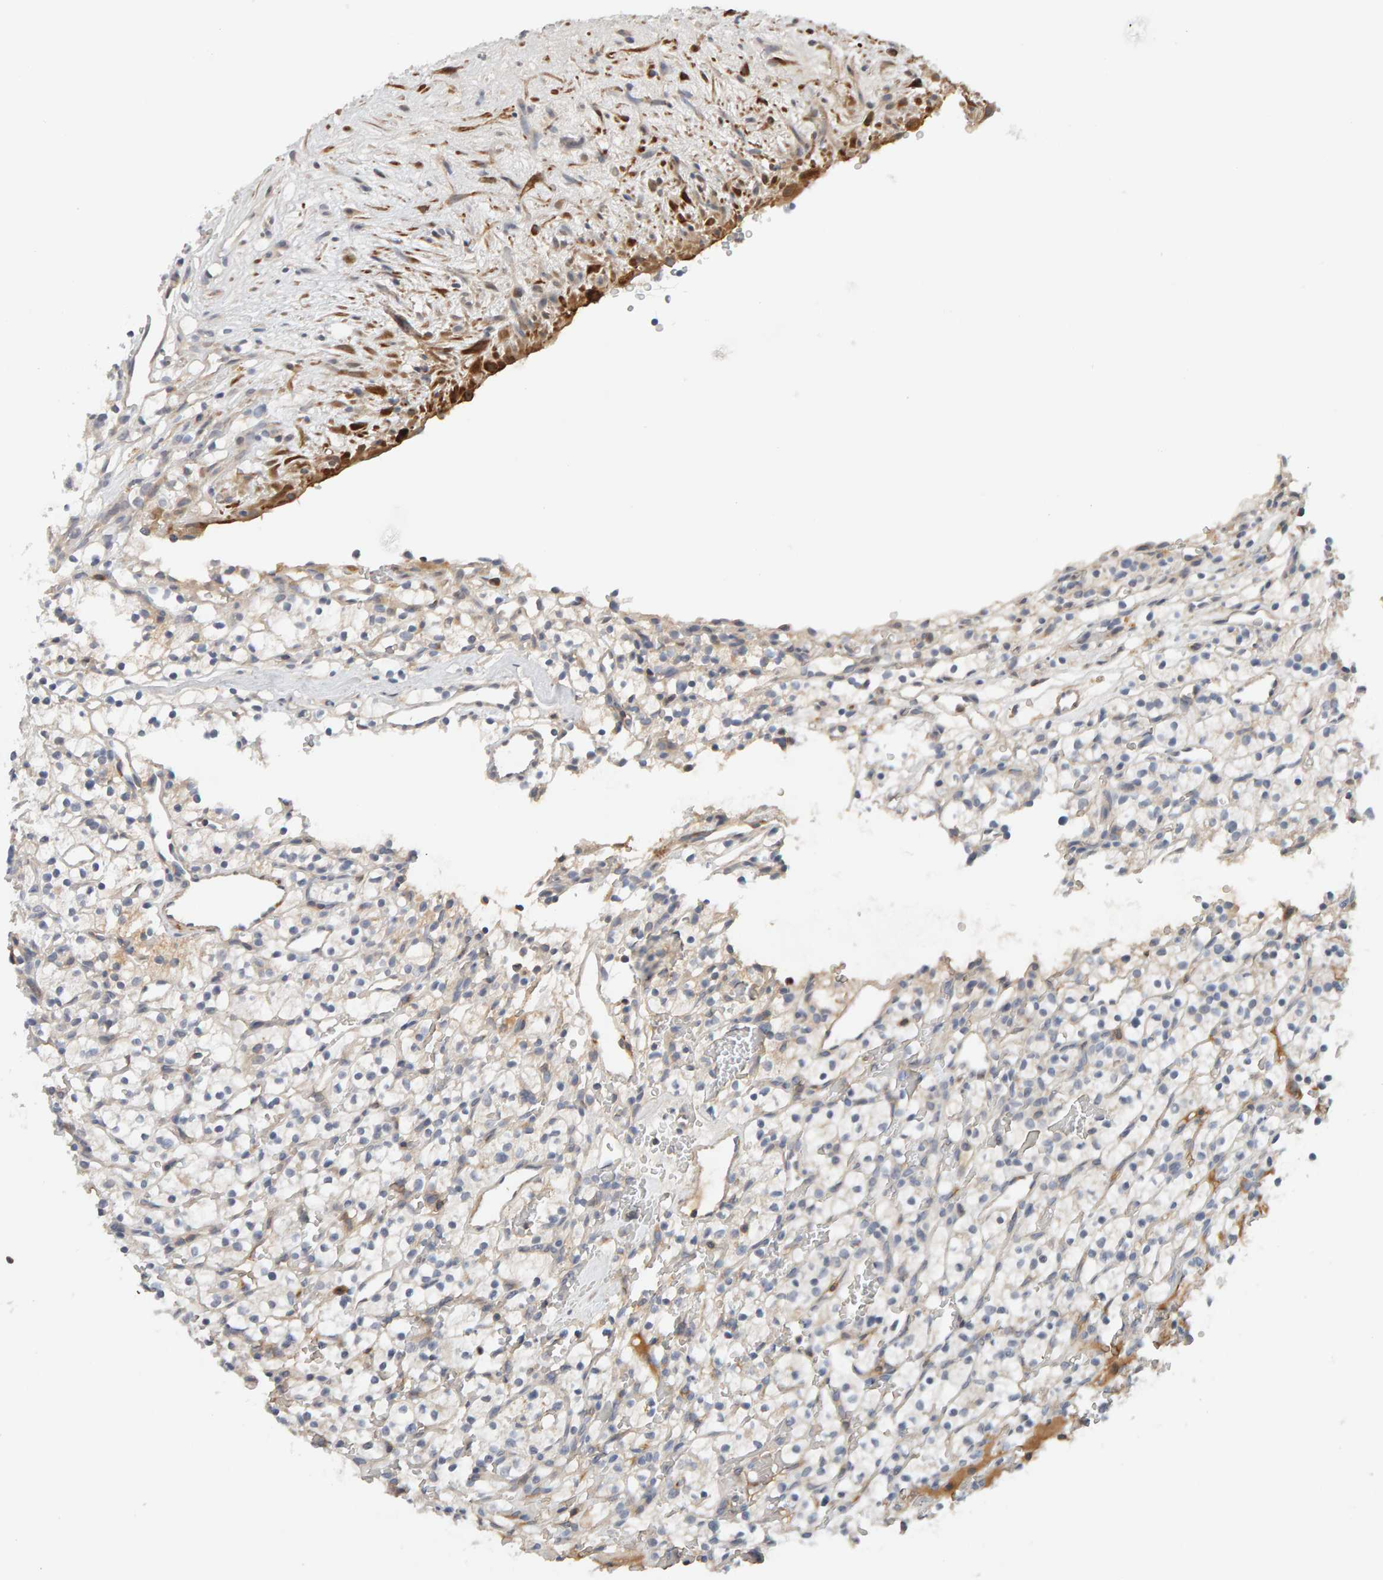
{"staining": {"intensity": "negative", "quantity": "none", "location": "none"}, "tissue": "renal cancer", "cell_type": "Tumor cells", "image_type": "cancer", "snomed": [{"axis": "morphology", "description": "Adenocarcinoma, NOS"}, {"axis": "topography", "description": "Kidney"}], "caption": "Tumor cells show no significant protein positivity in renal cancer.", "gene": "NUDCD1", "patient": {"sex": "female", "age": 57}}